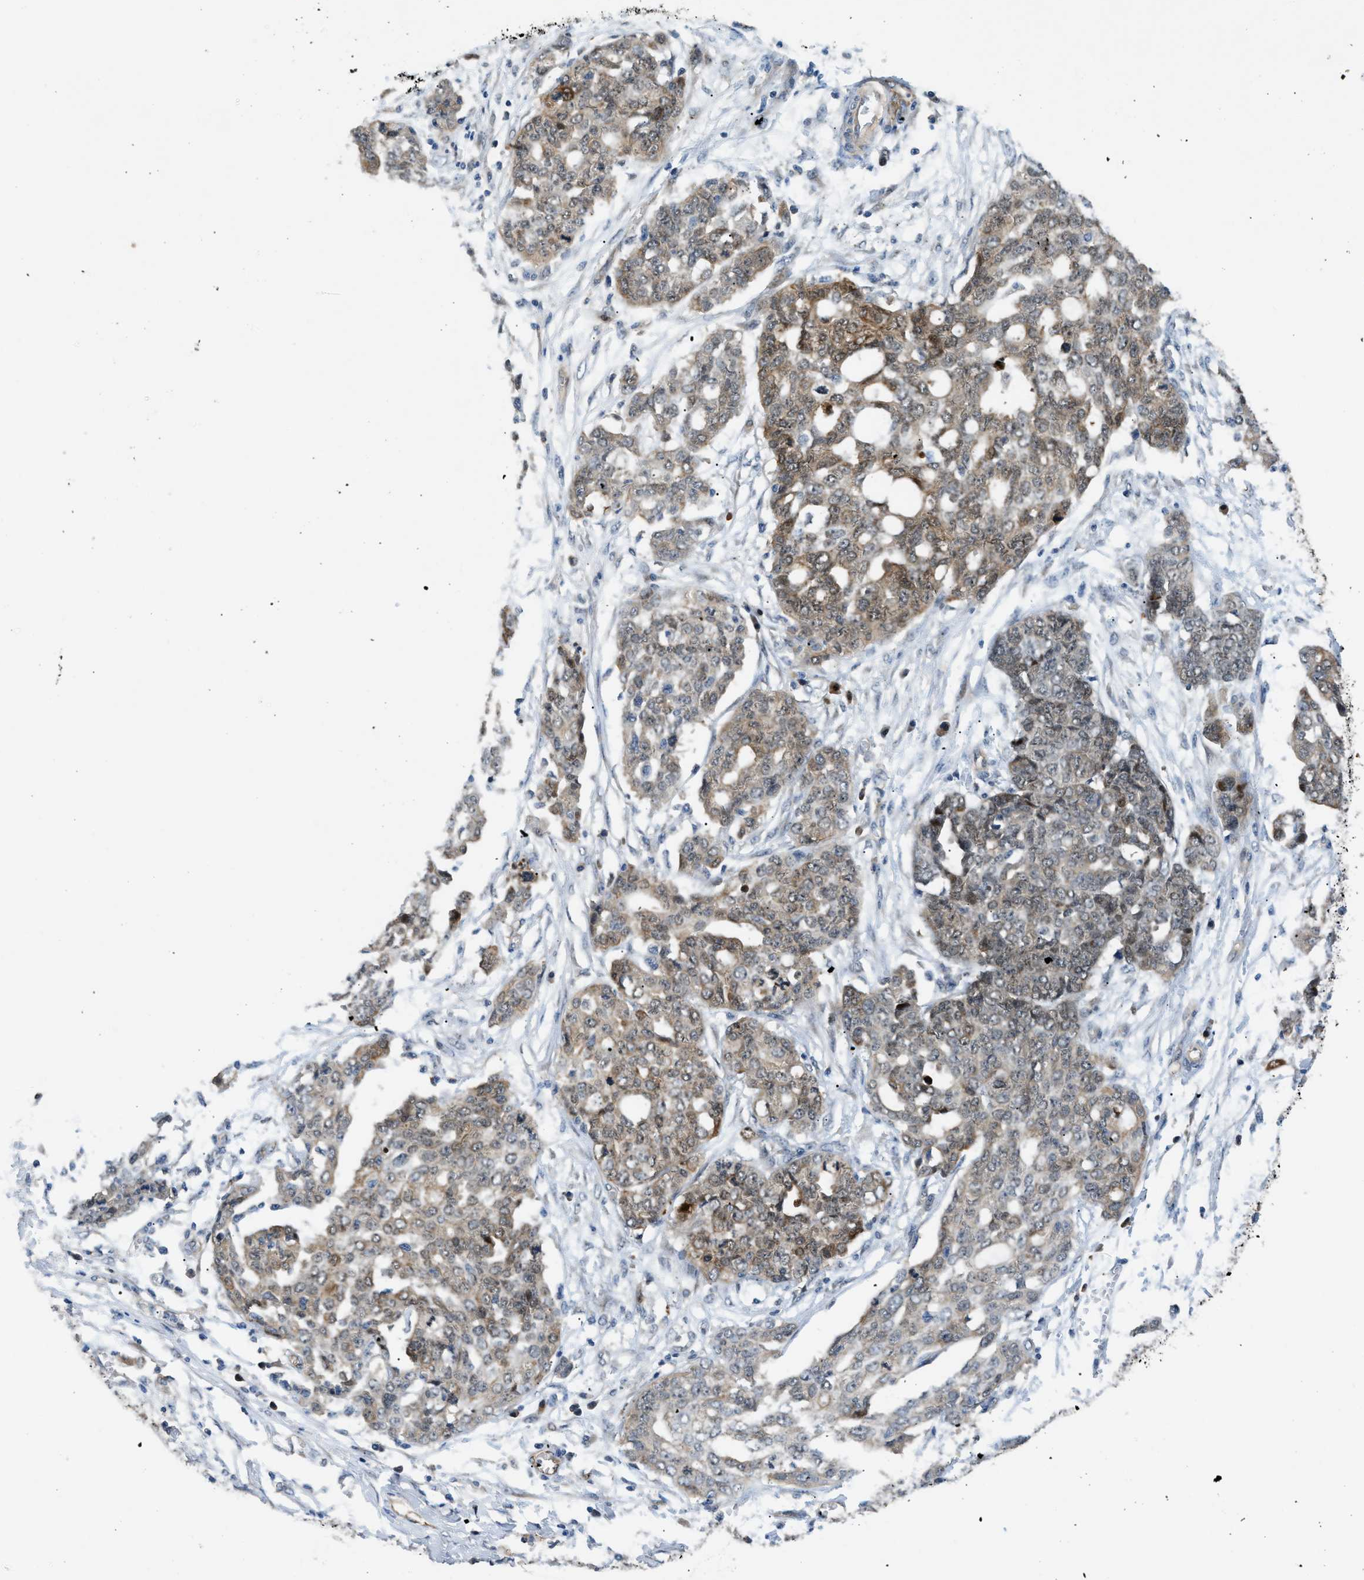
{"staining": {"intensity": "moderate", "quantity": "<25%", "location": "cytoplasmic/membranous"}, "tissue": "ovarian cancer", "cell_type": "Tumor cells", "image_type": "cancer", "snomed": [{"axis": "morphology", "description": "Cystadenocarcinoma, serous, NOS"}, {"axis": "topography", "description": "Soft tissue"}, {"axis": "topography", "description": "Ovary"}], "caption": "Serous cystadenocarcinoma (ovarian) stained with a brown dye shows moderate cytoplasmic/membranous positive positivity in about <25% of tumor cells.", "gene": "TRAK2", "patient": {"sex": "female", "age": 57}}